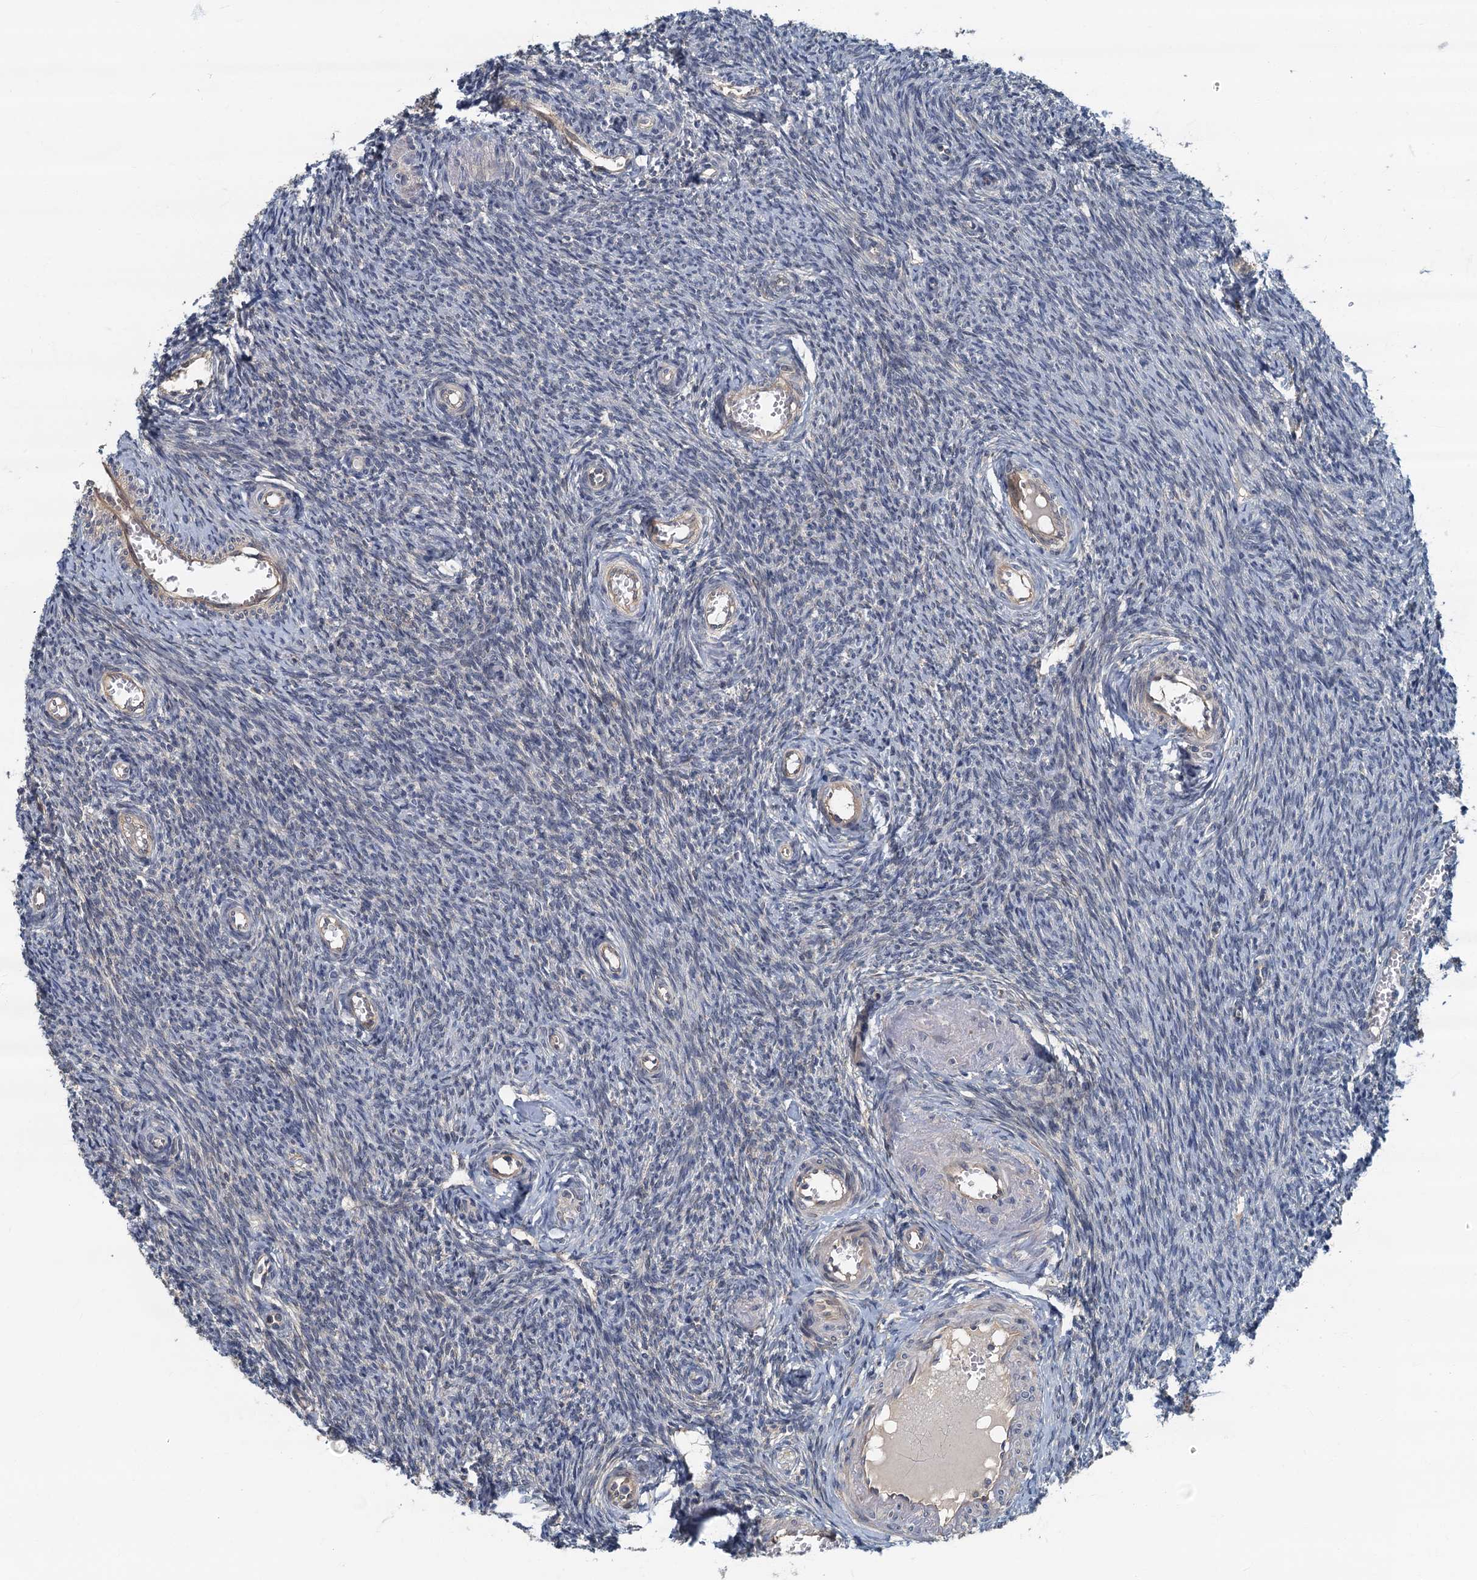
{"staining": {"intensity": "negative", "quantity": "none", "location": "none"}, "tissue": "ovary", "cell_type": "Ovarian stroma cells", "image_type": "normal", "snomed": [{"axis": "morphology", "description": "Normal tissue, NOS"}, {"axis": "topography", "description": "Ovary"}], "caption": "Immunohistochemical staining of benign human ovary reveals no significant staining in ovarian stroma cells. (DAB IHC visualized using brightfield microscopy, high magnification).", "gene": "CKAP2L", "patient": {"sex": "female", "age": 44}}